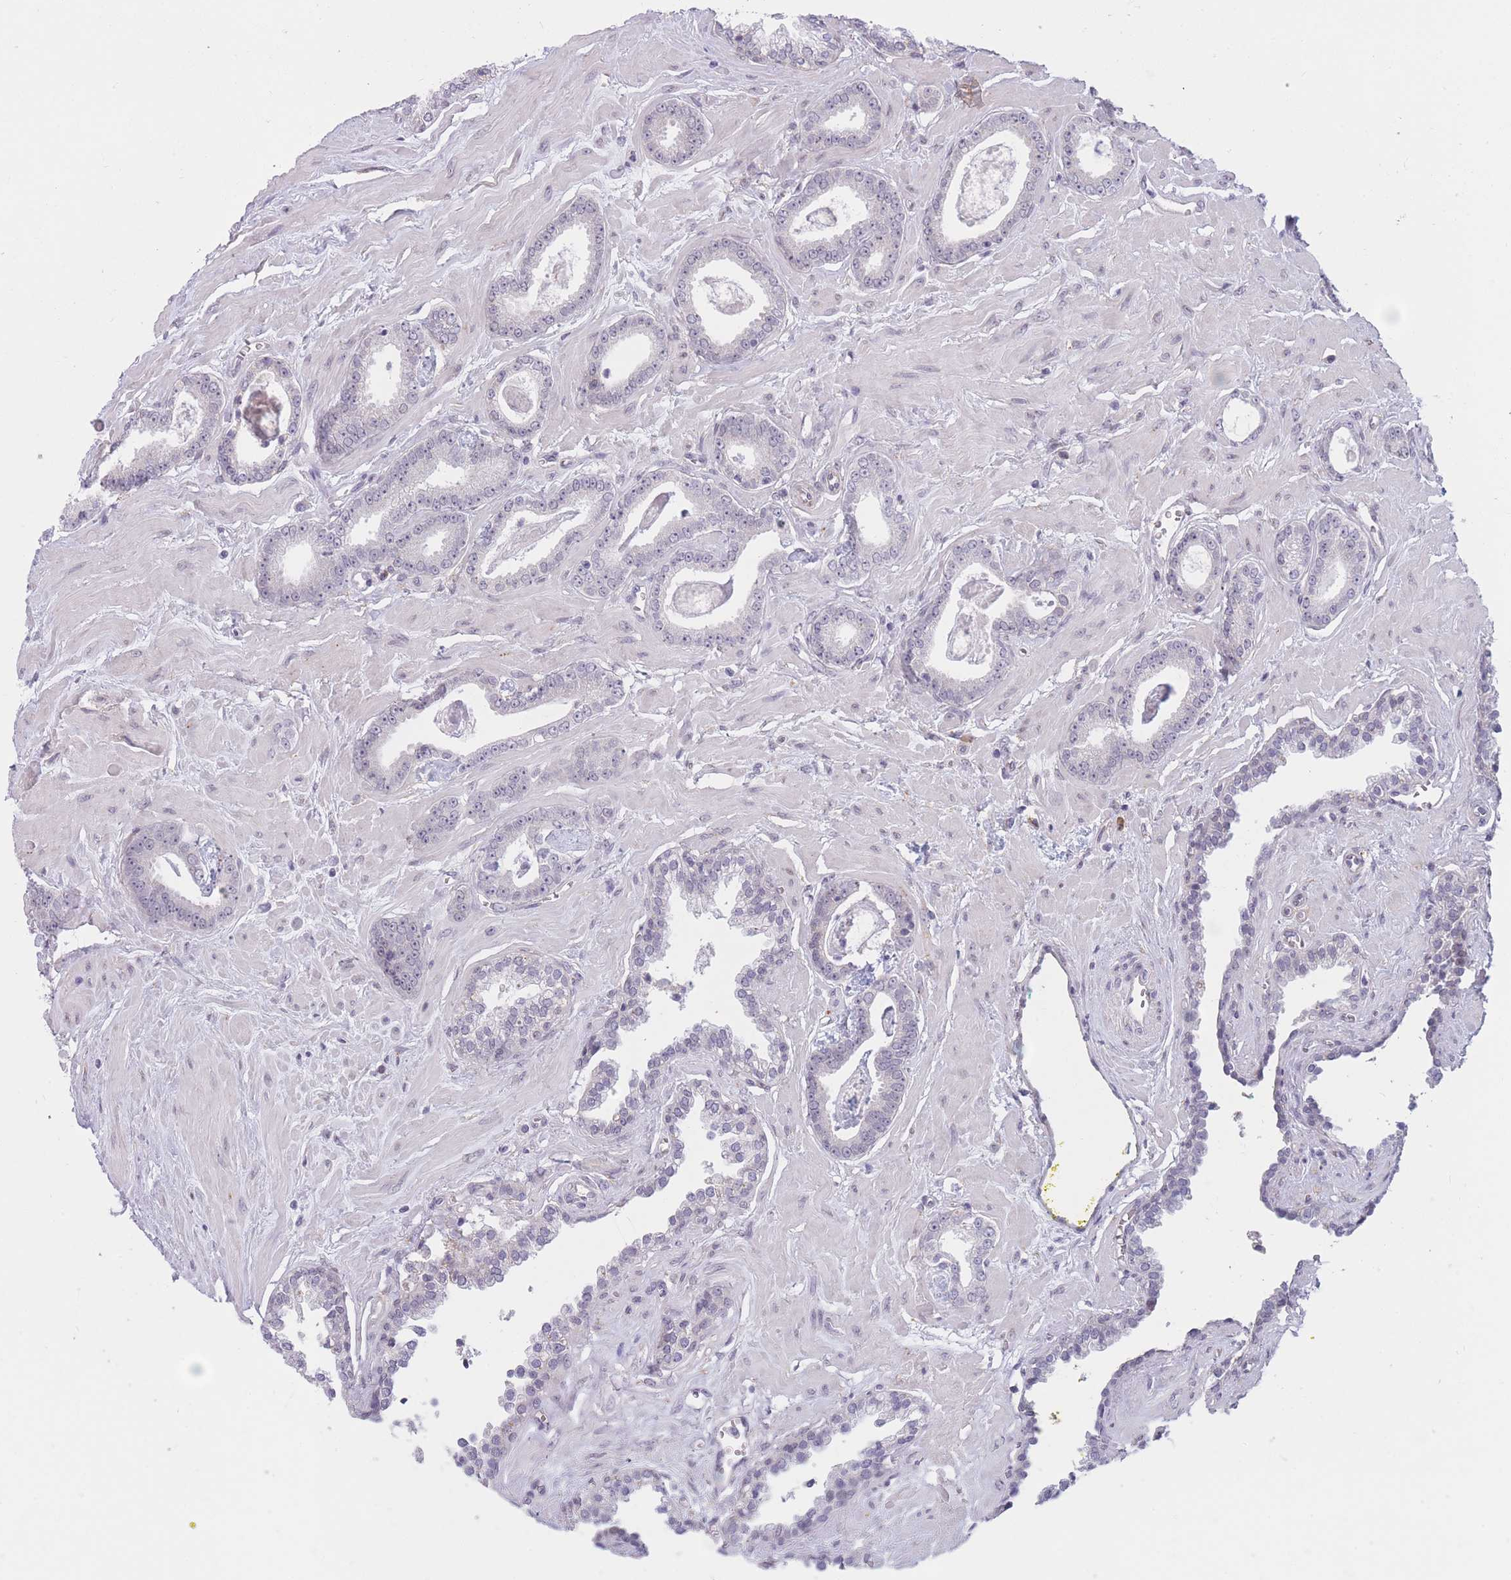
{"staining": {"intensity": "negative", "quantity": "none", "location": "none"}, "tissue": "prostate cancer", "cell_type": "Tumor cells", "image_type": "cancer", "snomed": [{"axis": "morphology", "description": "Adenocarcinoma, Low grade"}, {"axis": "topography", "description": "Prostate"}], "caption": "High power microscopy histopathology image of an IHC image of prostate low-grade adenocarcinoma, revealing no significant staining in tumor cells.", "gene": "COL27A1", "patient": {"sex": "male", "age": 60}}